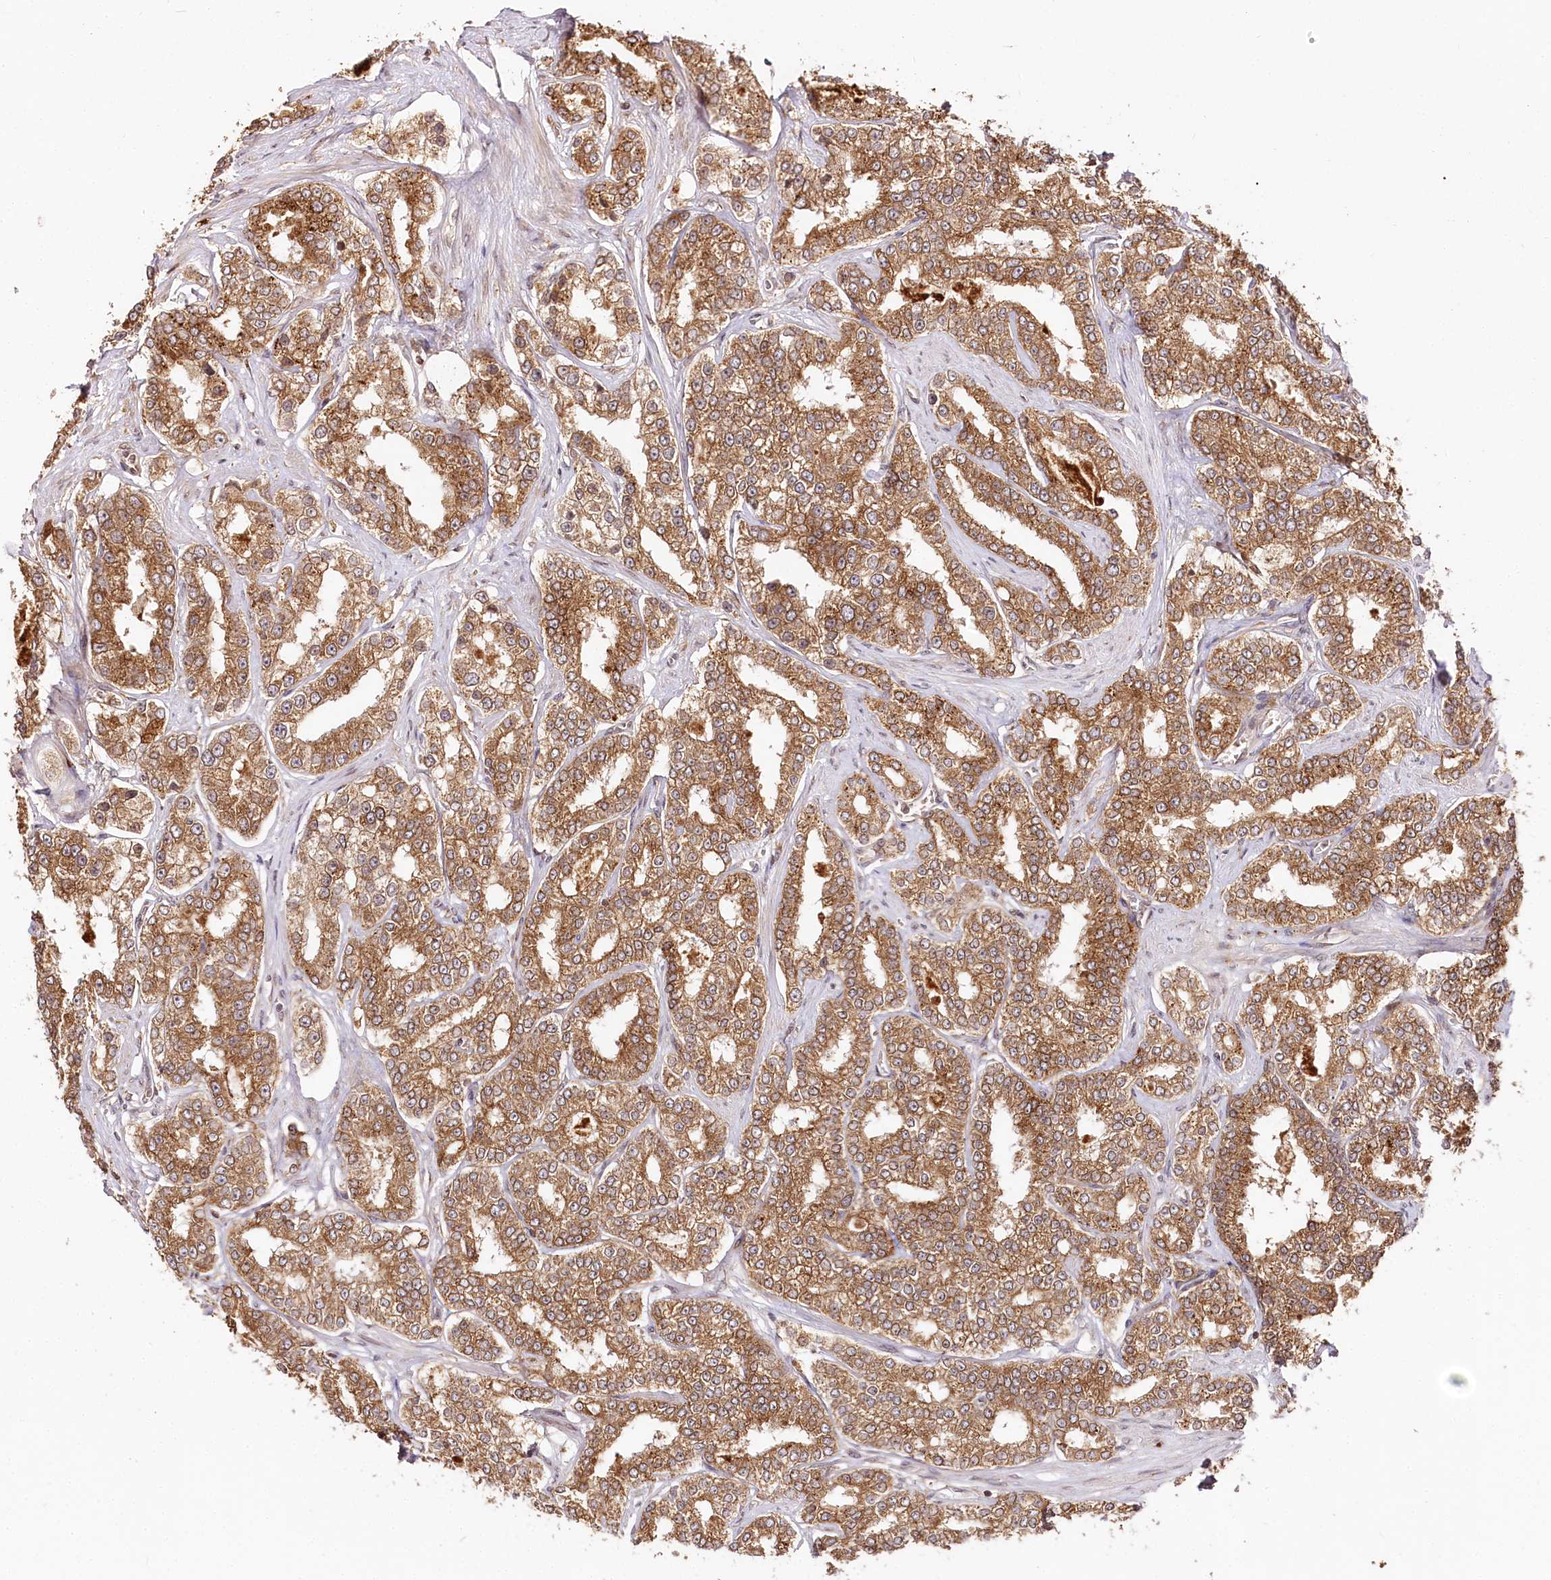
{"staining": {"intensity": "moderate", "quantity": ">75%", "location": "cytoplasmic/membranous"}, "tissue": "prostate cancer", "cell_type": "Tumor cells", "image_type": "cancer", "snomed": [{"axis": "morphology", "description": "Normal tissue, NOS"}, {"axis": "morphology", "description": "Adenocarcinoma, High grade"}, {"axis": "topography", "description": "Prostate"}], "caption": "A micrograph of human prostate cancer stained for a protein shows moderate cytoplasmic/membranous brown staining in tumor cells. The staining was performed using DAB, with brown indicating positive protein expression. Nuclei are stained blue with hematoxylin.", "gene": "ENSG00000144785", "patient": {"sex": "male", "age": 83}}